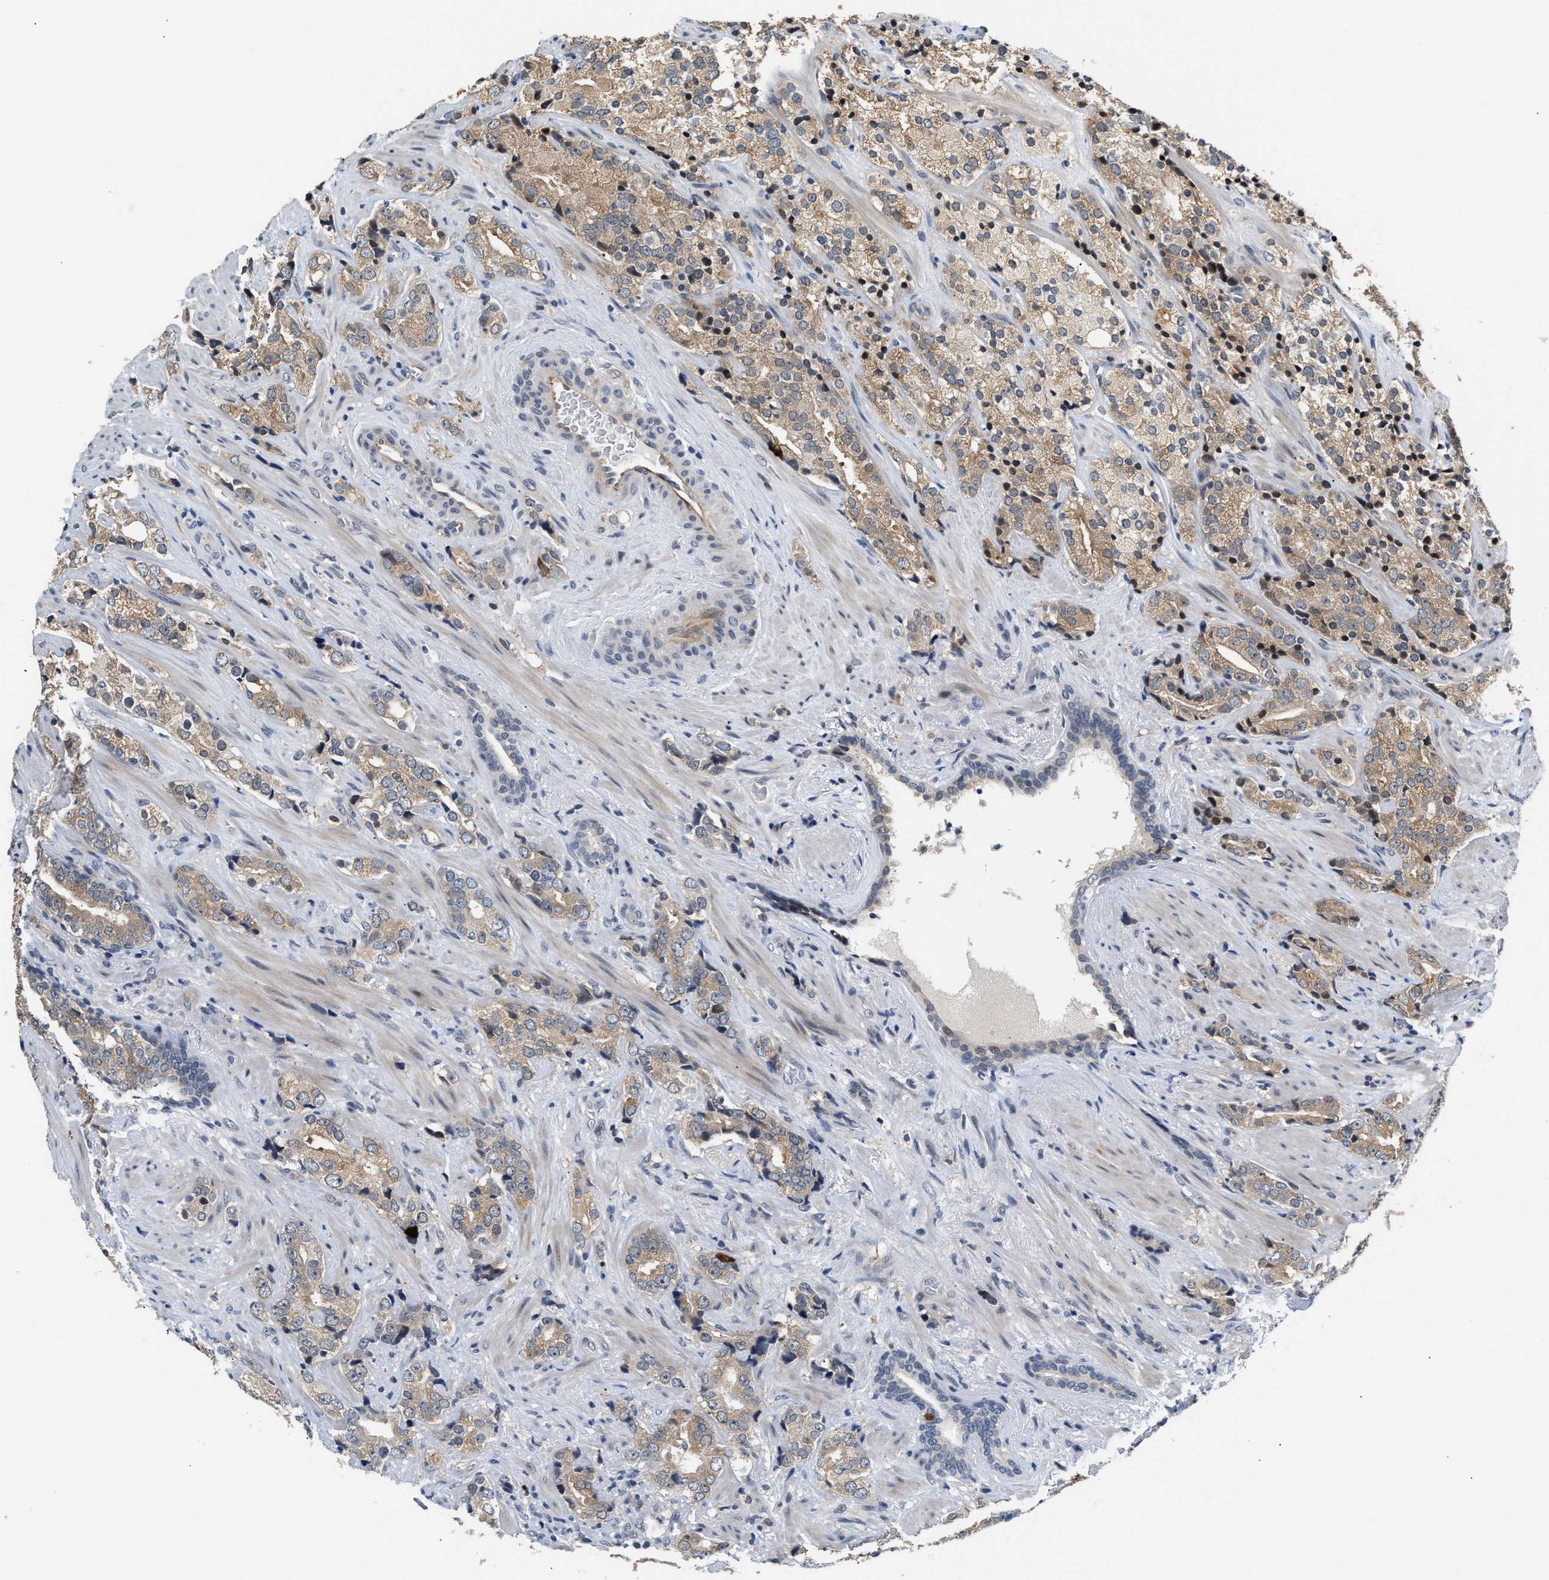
{"staining": {"intensity": "moderate", "quantity": ">75%", "location": "cytoplasmic/membranous"}, "tissue": "prostate cancer", "cell_type": "Tumor cells", "image_type": "cancer", "snomed": [{"axis": "morphology", "description": "Adenocarcinoma, High grade"}, {"axis": "topography", "description": "Prostate"}], "caption": "This is an image of immunohistochemistry staining of adenocarcinoma (high-grade) (prostate), which shows moderate positivity in the cytoplasmic/membranous of tumor cells.", "gene": "PPM1H", "patient": {"sex": "male", "age": 71}}